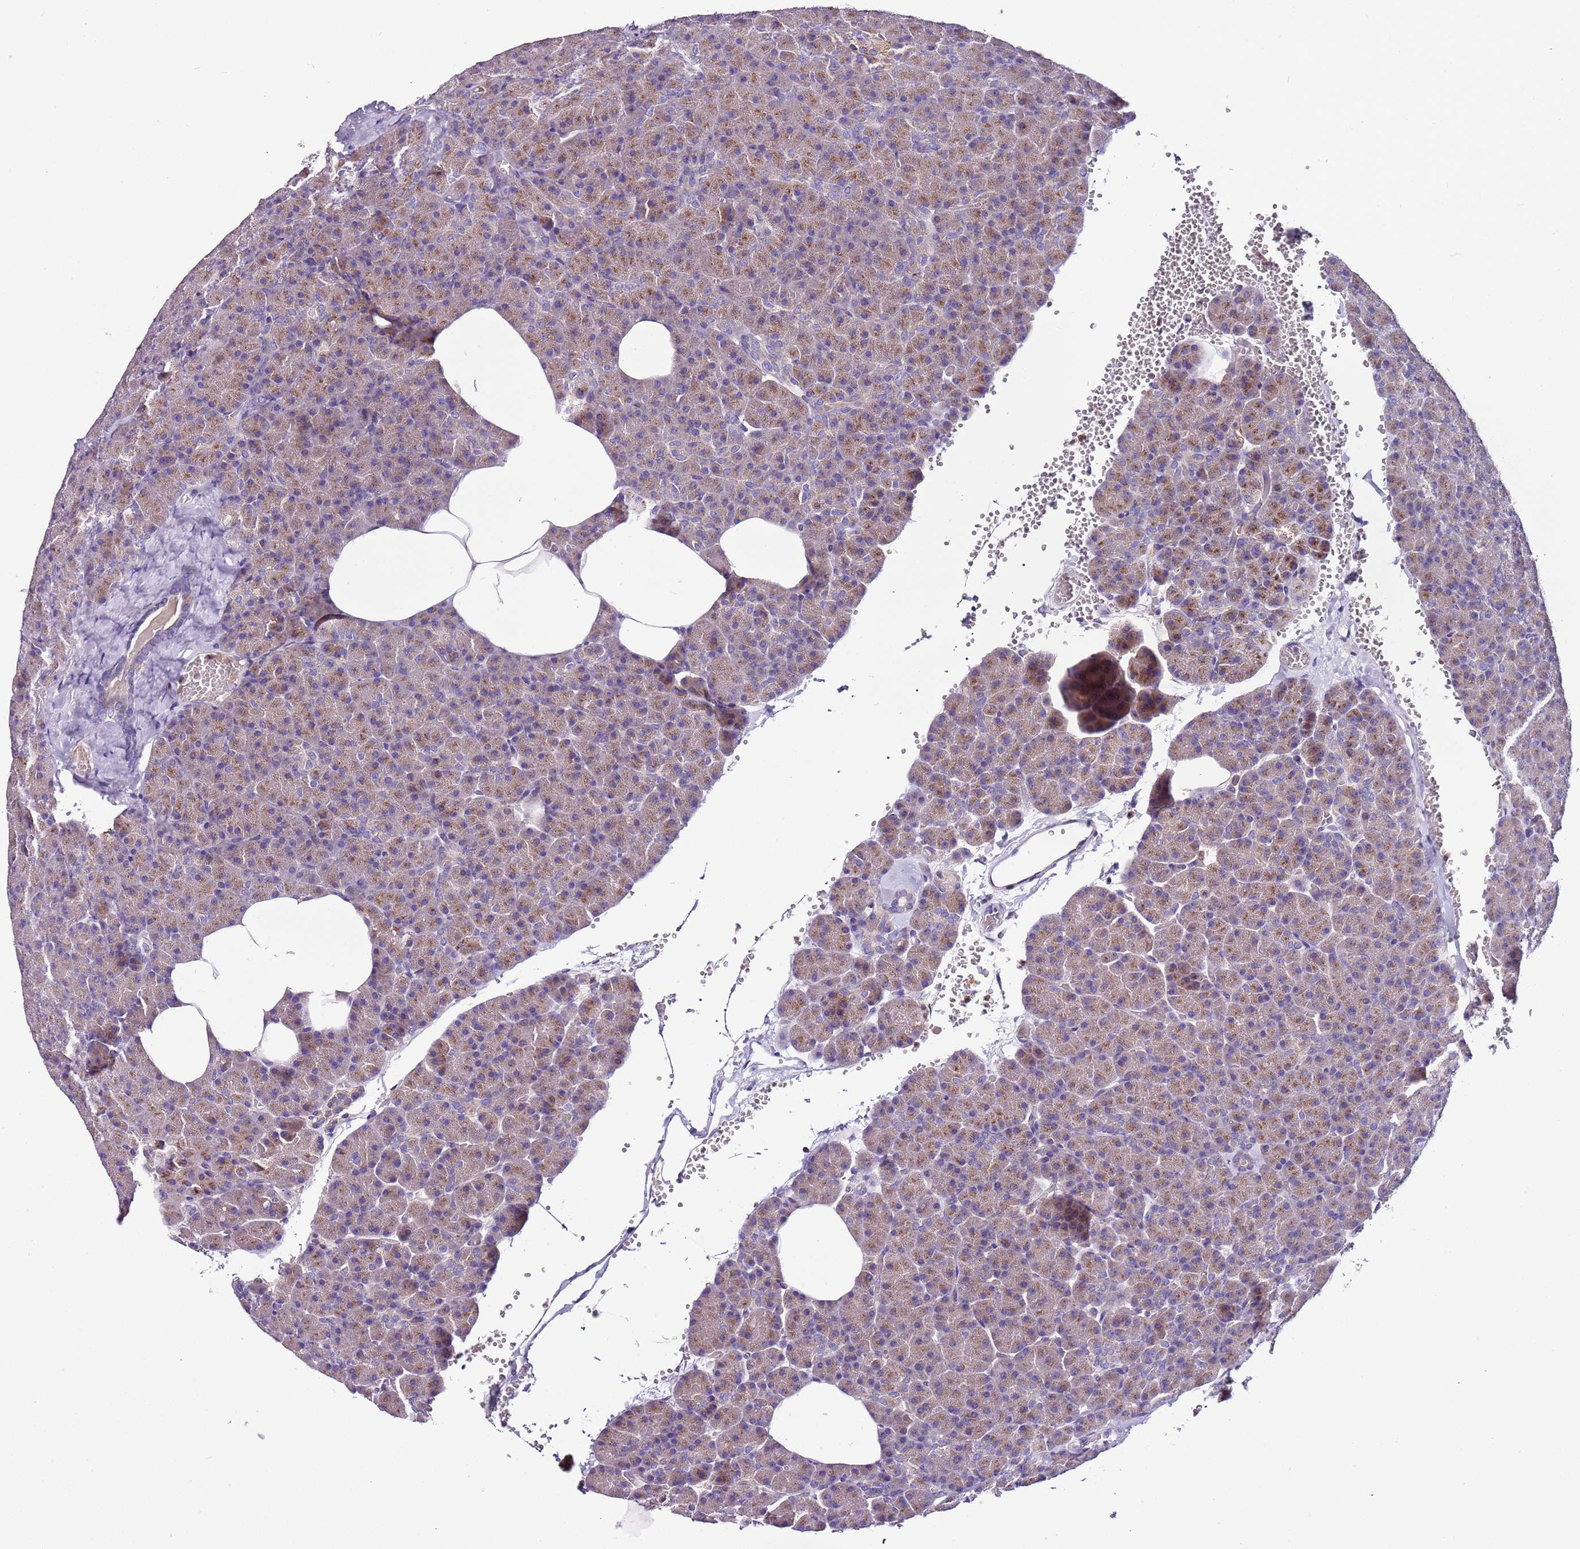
{"staining": {"intensity": "moderate", "quantity": ">75%", "location": "cytoplasmic/membranous"}, "tissue": "pancreas", "cell_type": "Exocrine glandular cells", "image_type": "normal", "snomed": [{"axis": "morphology", "description": "Normal tissue, NOS"}, {"axis": "morphology", "description": "Carcinoid, malignant, NOS"}, {"axis": "topography", "description": "Pancreas"}], "caption": "This histopathology image displays immunohistochemistry (IHC) staining of unremarkable pancreas, with medium moderate cytoplasmic/membranous positivity in approximately >75% of exocrine glandular cells.", "gene": "IGIP", "patient": {"sex": "female", "age": 35}}